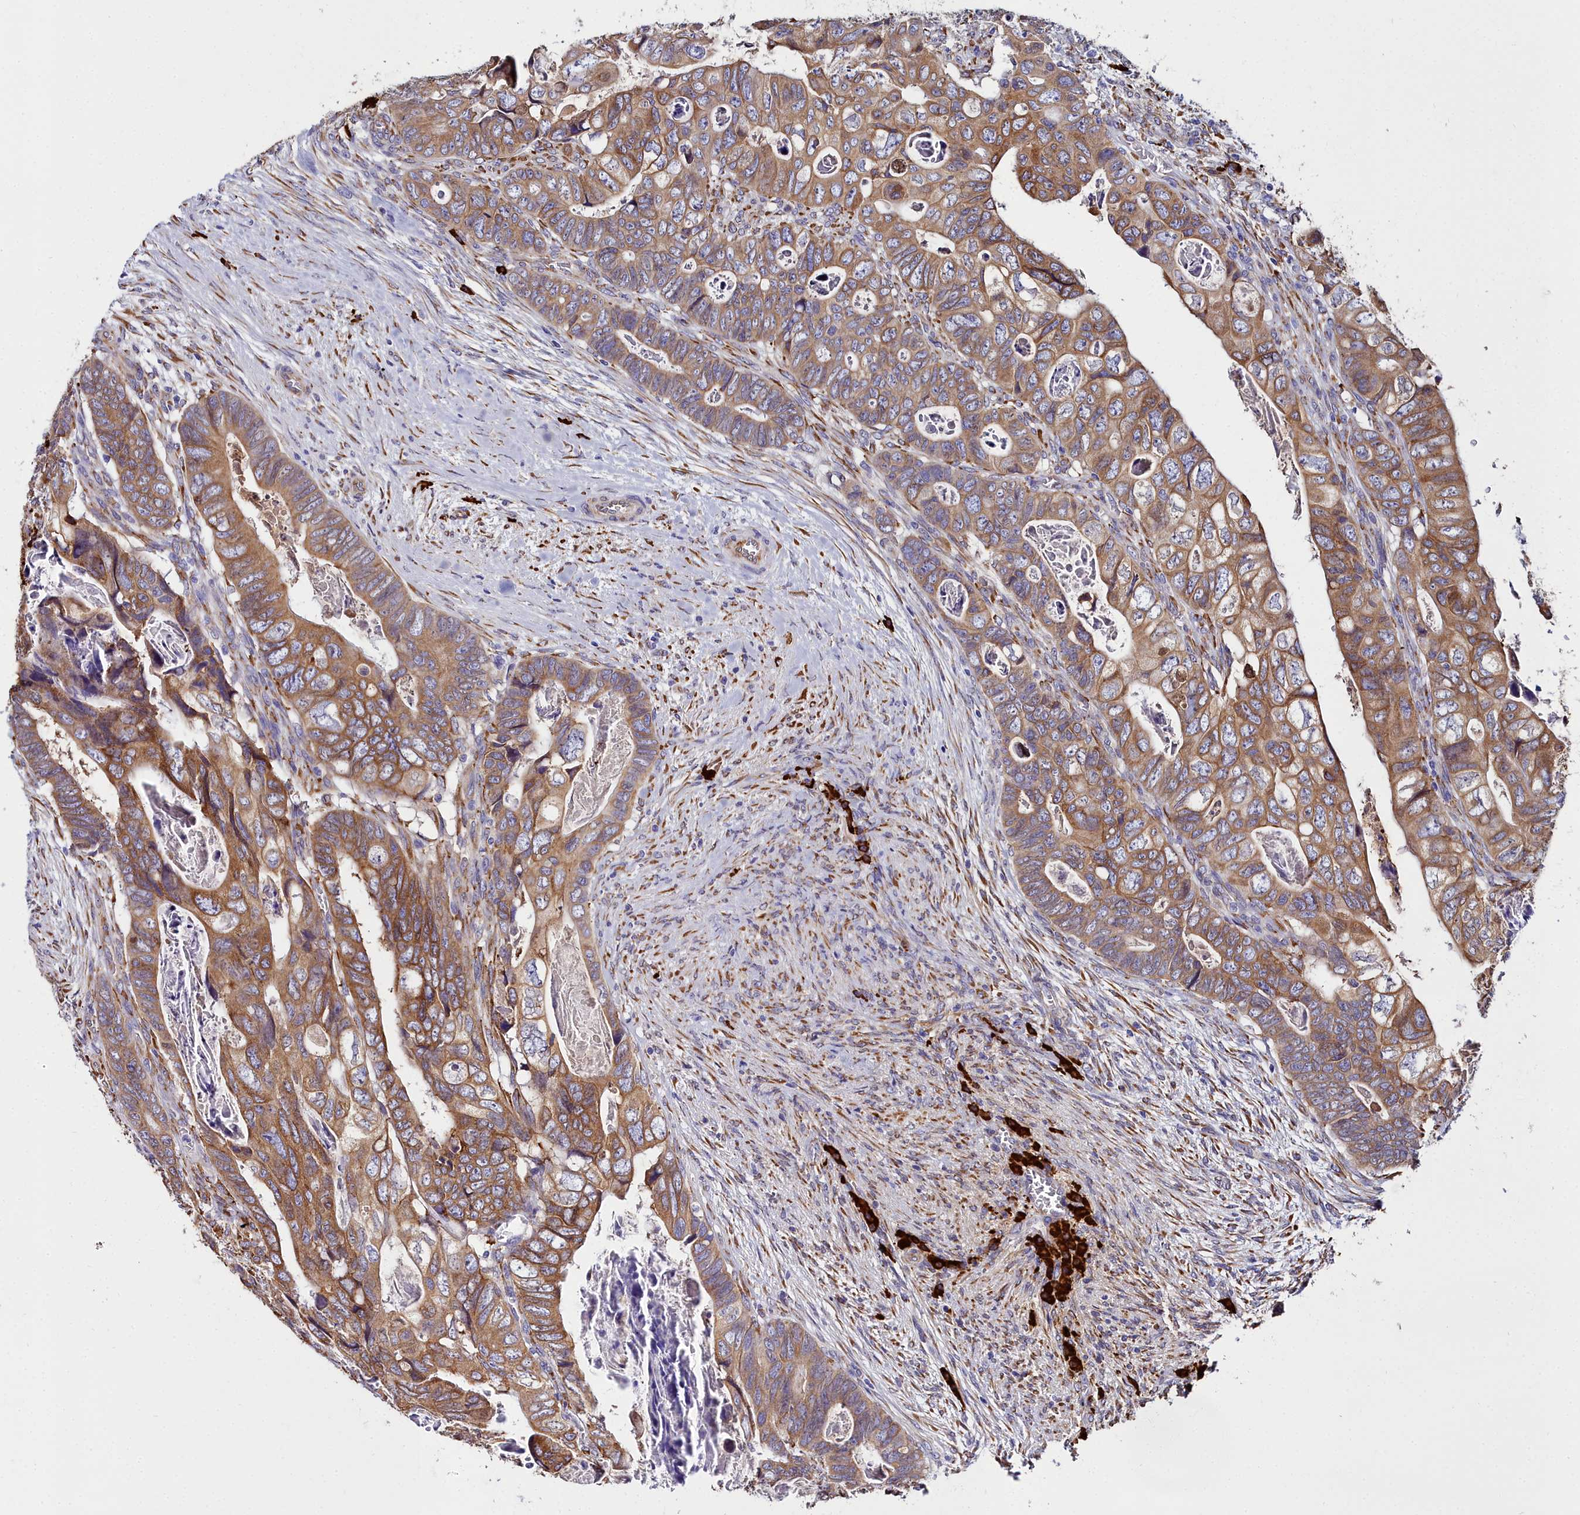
{"staining": {"intensity": "moderate", "quantity": ">75%", "location": "cytoplasmic/membranous"}, "tissue": "colorectal cancer", "cell_type": "Tumor cells", "image_type": "cancer", "snomed": [{"axis": "morphology", "description": "Adenocarcinoma, NOS"}, {"axis": "topography", "description": "Rectum"}], "caption": "Protein expression analysis of human colorectal cancer reveals moderate cytoplasmic/membranous staining in about >75% of tumor cells. The protein is stained brown, and the nuclei are stained in blue (DAB IHC with brightfield microscopy, high magnification).", "gene": "TXNDC5", "patient": {"sex": "female", "age": 78}}